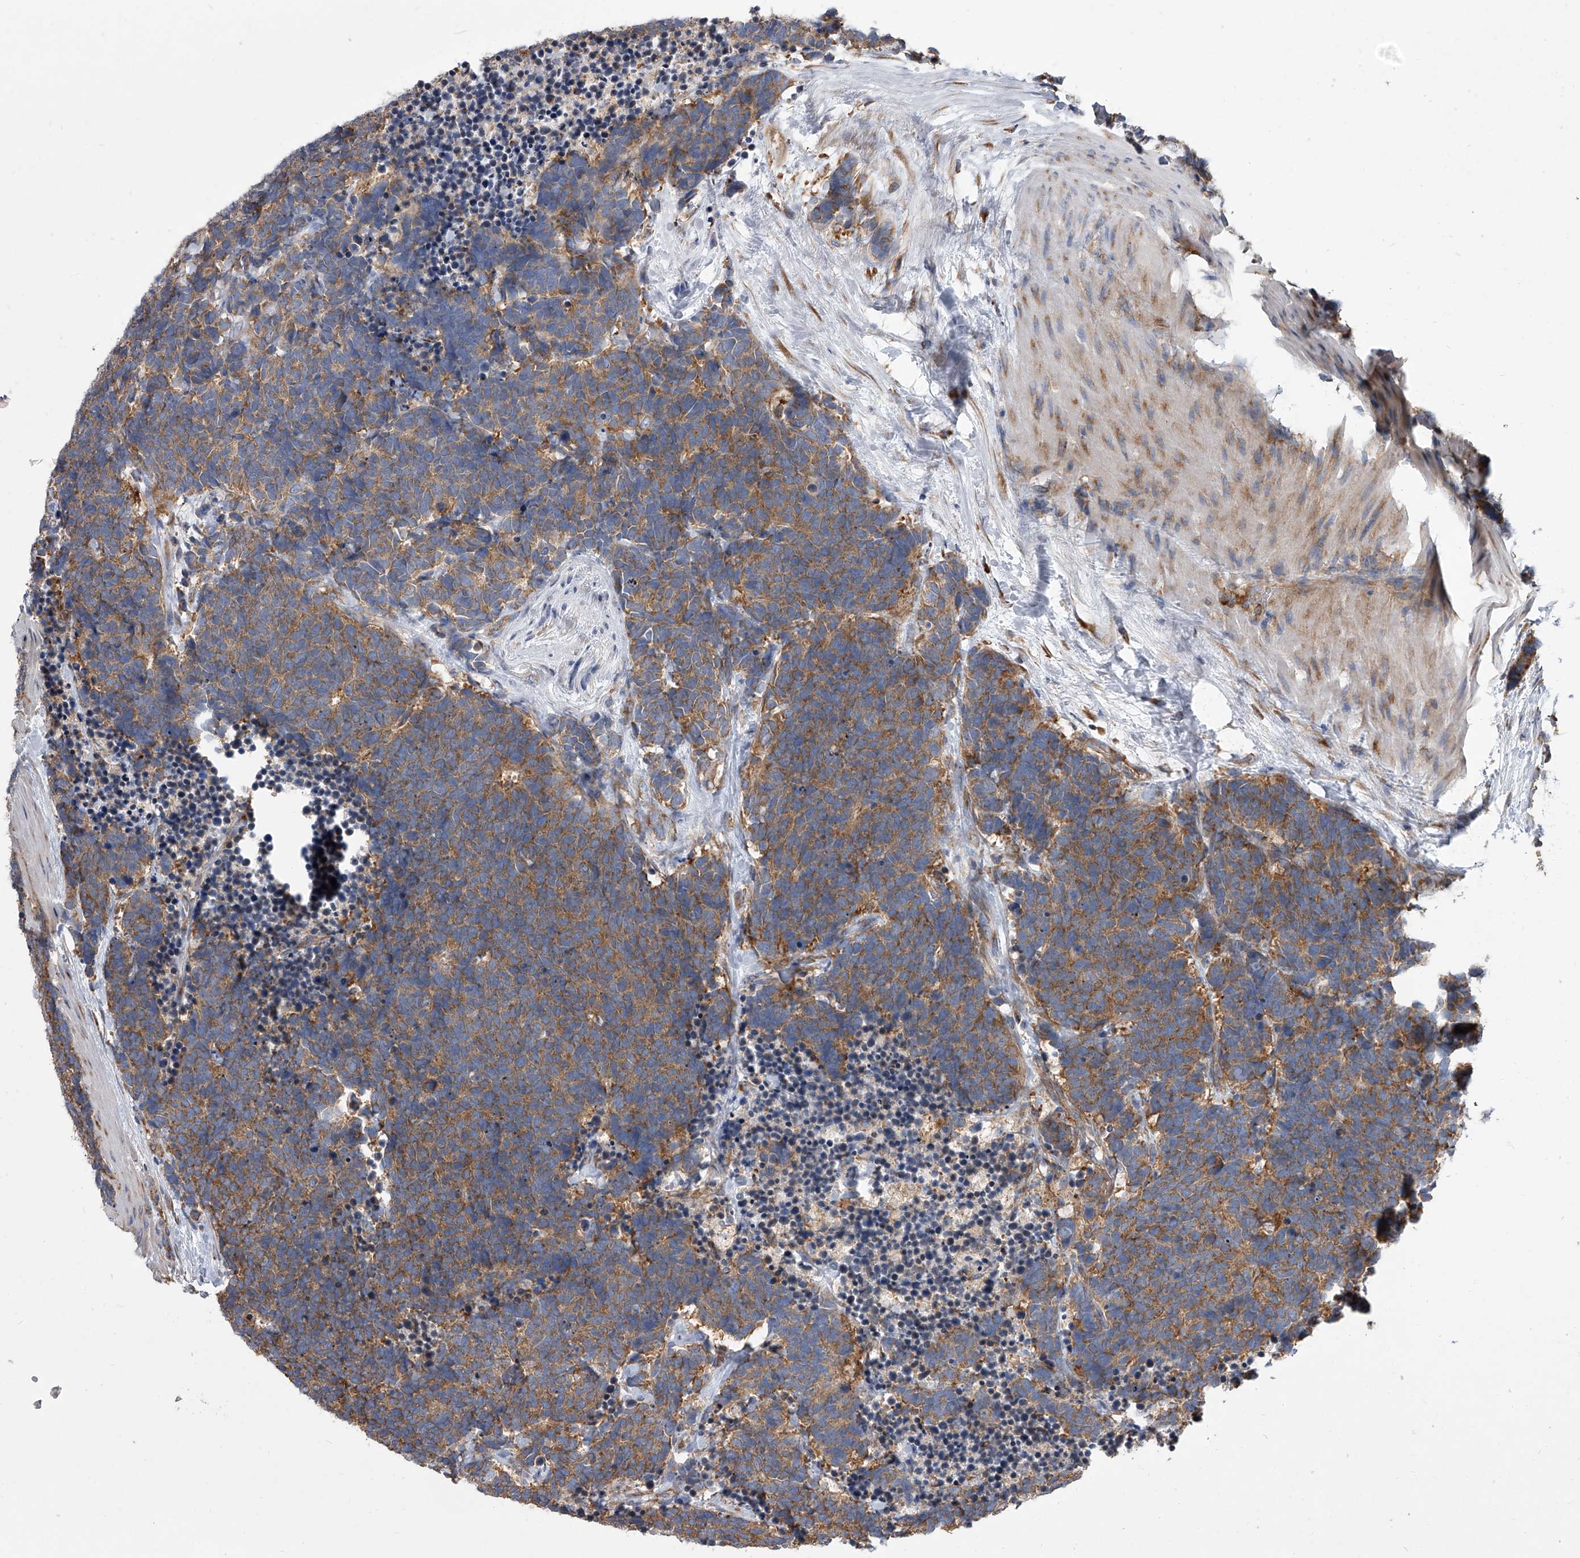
{"staining": {"intensity": "moderate", "quantity": ">75%", "location": "cytoplasmic/membranous"}, "tissue": "carcinoid", "cell_type": "Tumor cells", "image_type": "cancer", "snomed": [{"axis": "morphology", "description": "Carcinoma, NOS"}, {"axis": "morphology", "description": "Carcinoid, malignant, NOS"}, {"axis": "topography", "description": "Urinary bladder"}], "caption": "Carcinoma stained with DAB immunohistochemistry demonstrates medium levels of moderate cytoplasmic/membranous staining in about >75% of tumor cells.", "gene": "EIF2S2", "patient": {"sex": "male", "age": 57}}